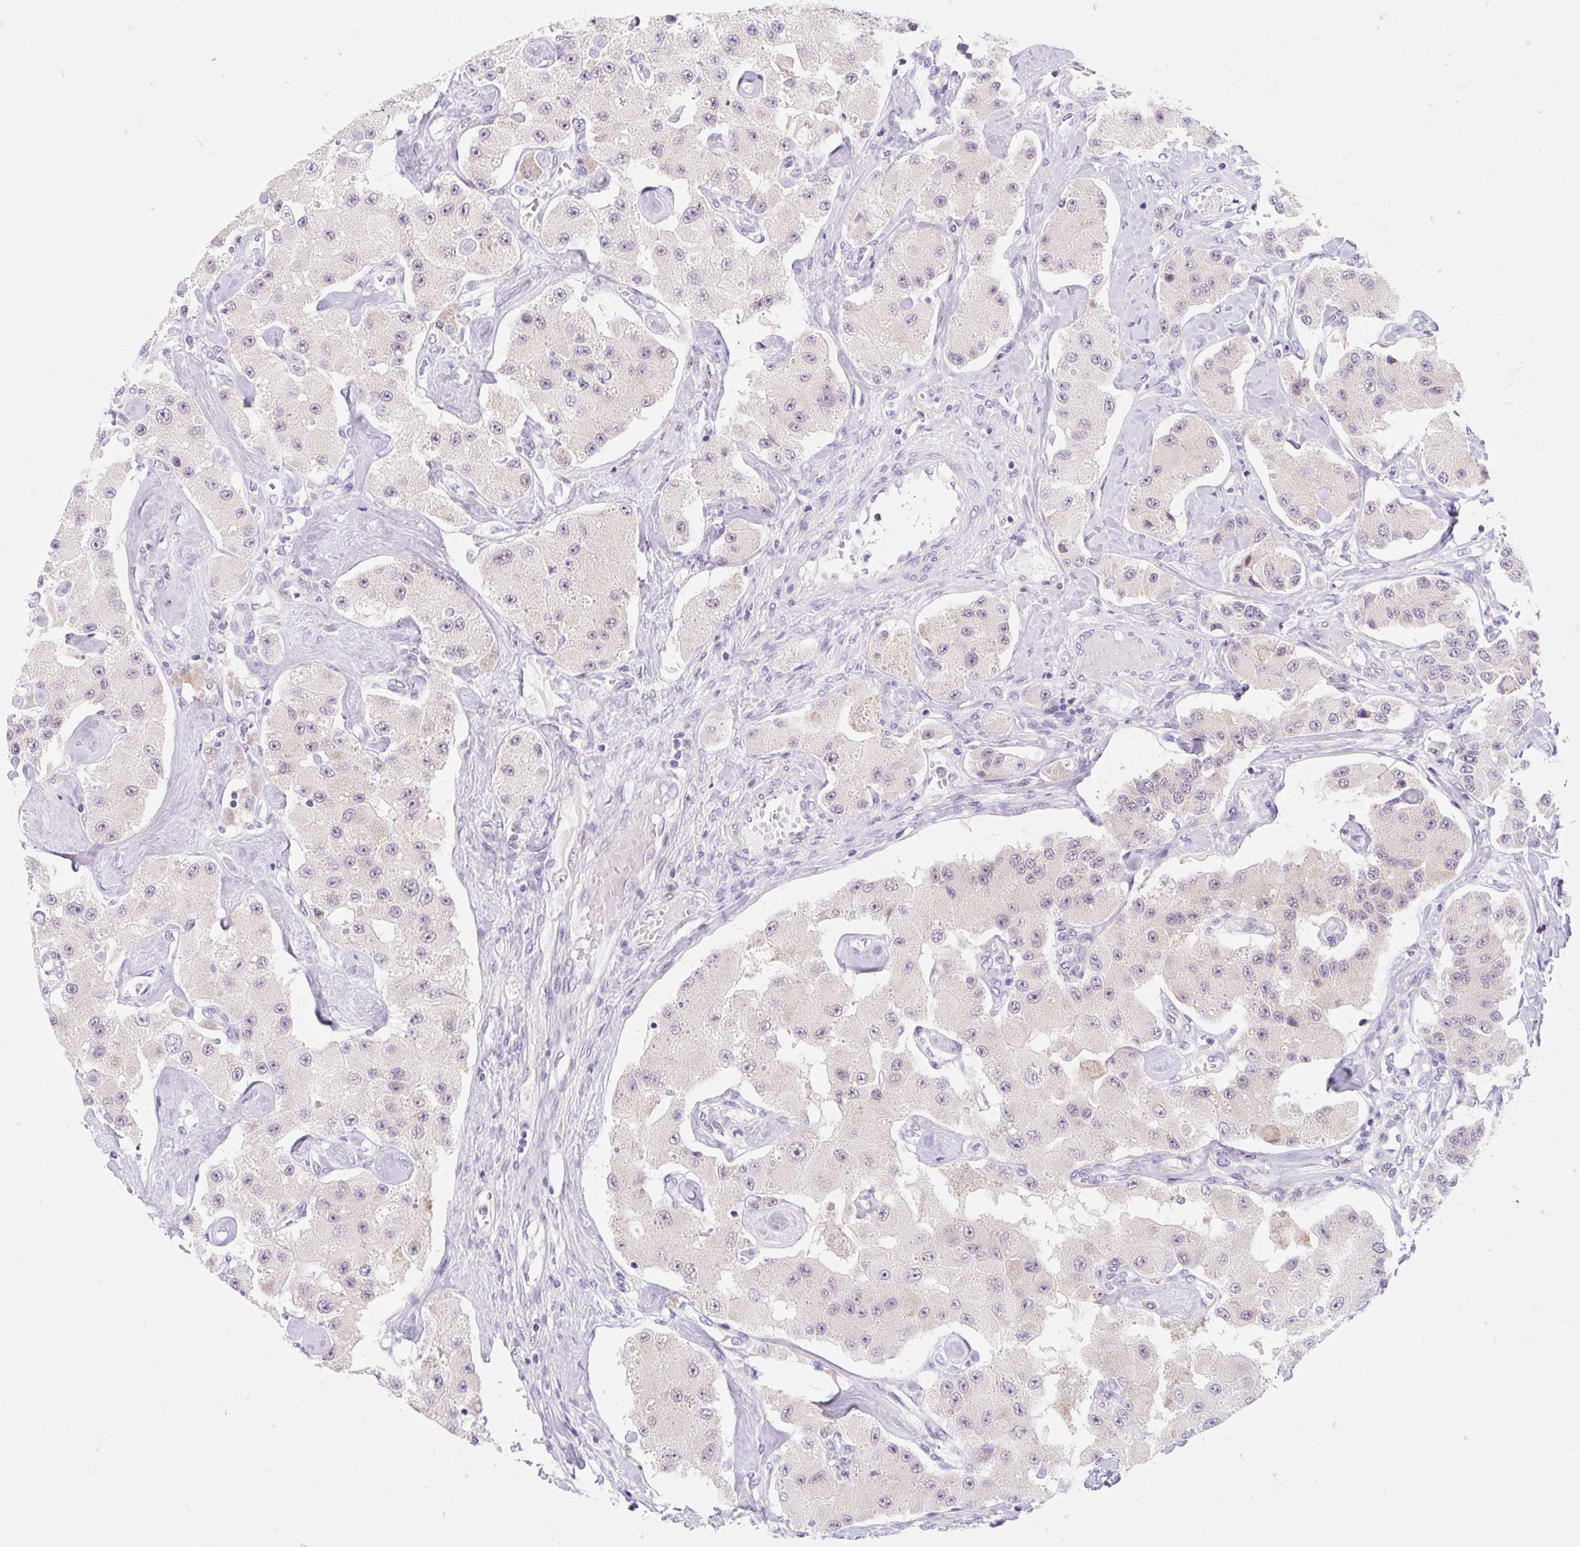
{"staining": {"intensity": "negative", "quantity": "none", "location": "none"}, "tissue": "carcinoid", "cell_type": "Tumor cells", "image_type": "cancer", "snomed": [{"axis": "morphology", "description": "Carcinoid, malignant, NOS"}, {"axis": "topography", "description": "Pancreas"}], "caption": "Tumor cells are negative for brown protein staining in carcinoid (malignant). The staining was performed using DAB (3,3'-diaminobenzidine) to visualize the protein expression in brown, while the nuclei were stained in blue with hematoxylin (Magnification: 20x).", "gene": "ITPK1", "patient": {"sex": "male", "age": 41}}